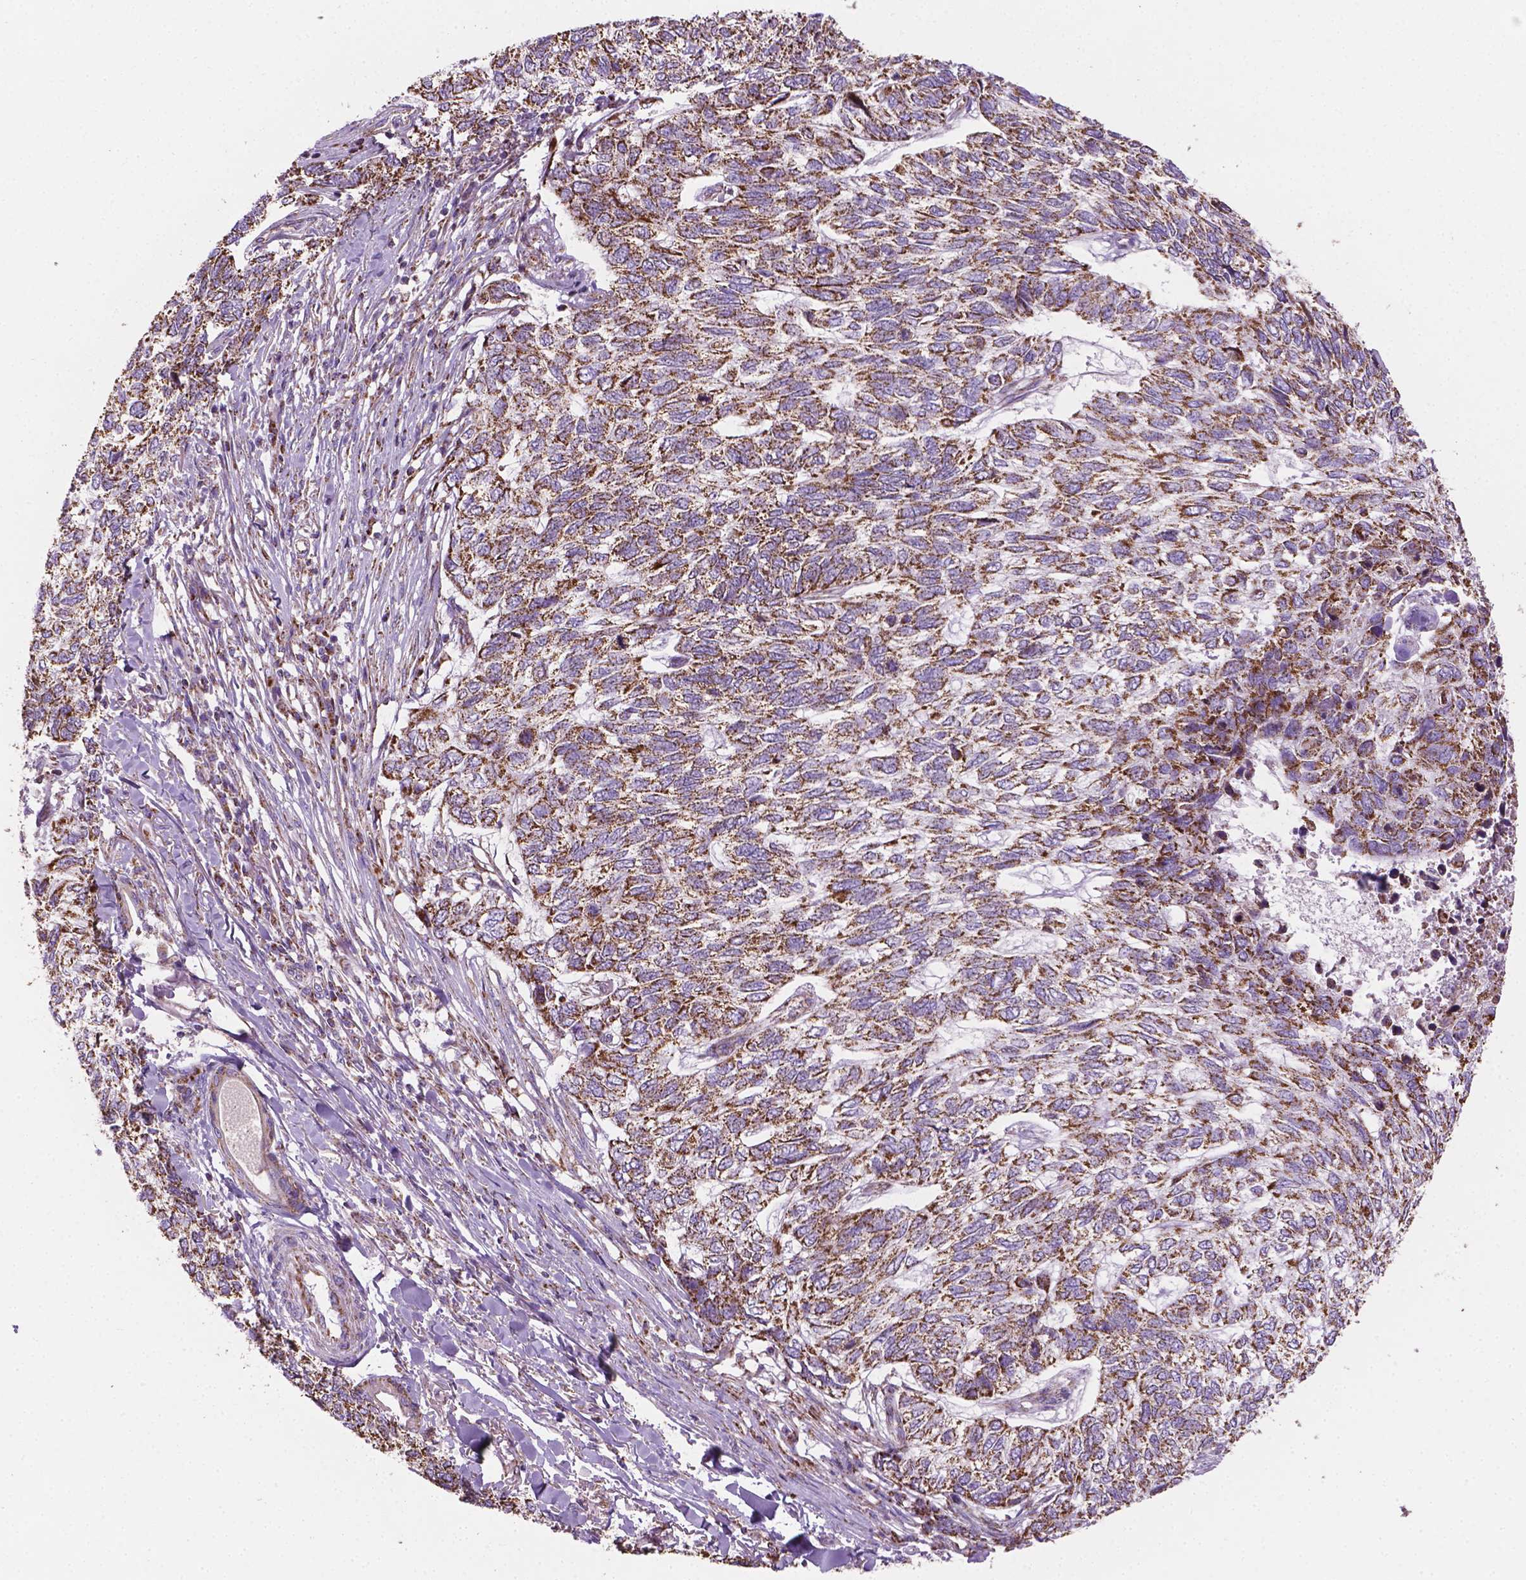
{"staining": {"intensity": "strong", "quantity": ">75%", "location": "cytoplasmic/membranous"}, "tissue": "skin cancer", "cell_type": "Tumor cells", "image_type": "cancer", "snomed": [{"axis": "morphology", "description": "Basal cell carcinoma"}, {"axis": "topography", "description": "Skin"}], "caption": "Tumor cells exhibit high levels of strong cytoplasmic/membranous positivity in approximately >75% of cells in human basal cell carcinoma (skin).", "gene": "PIBF1", "patient": {"sex": "female", "age": 65}}